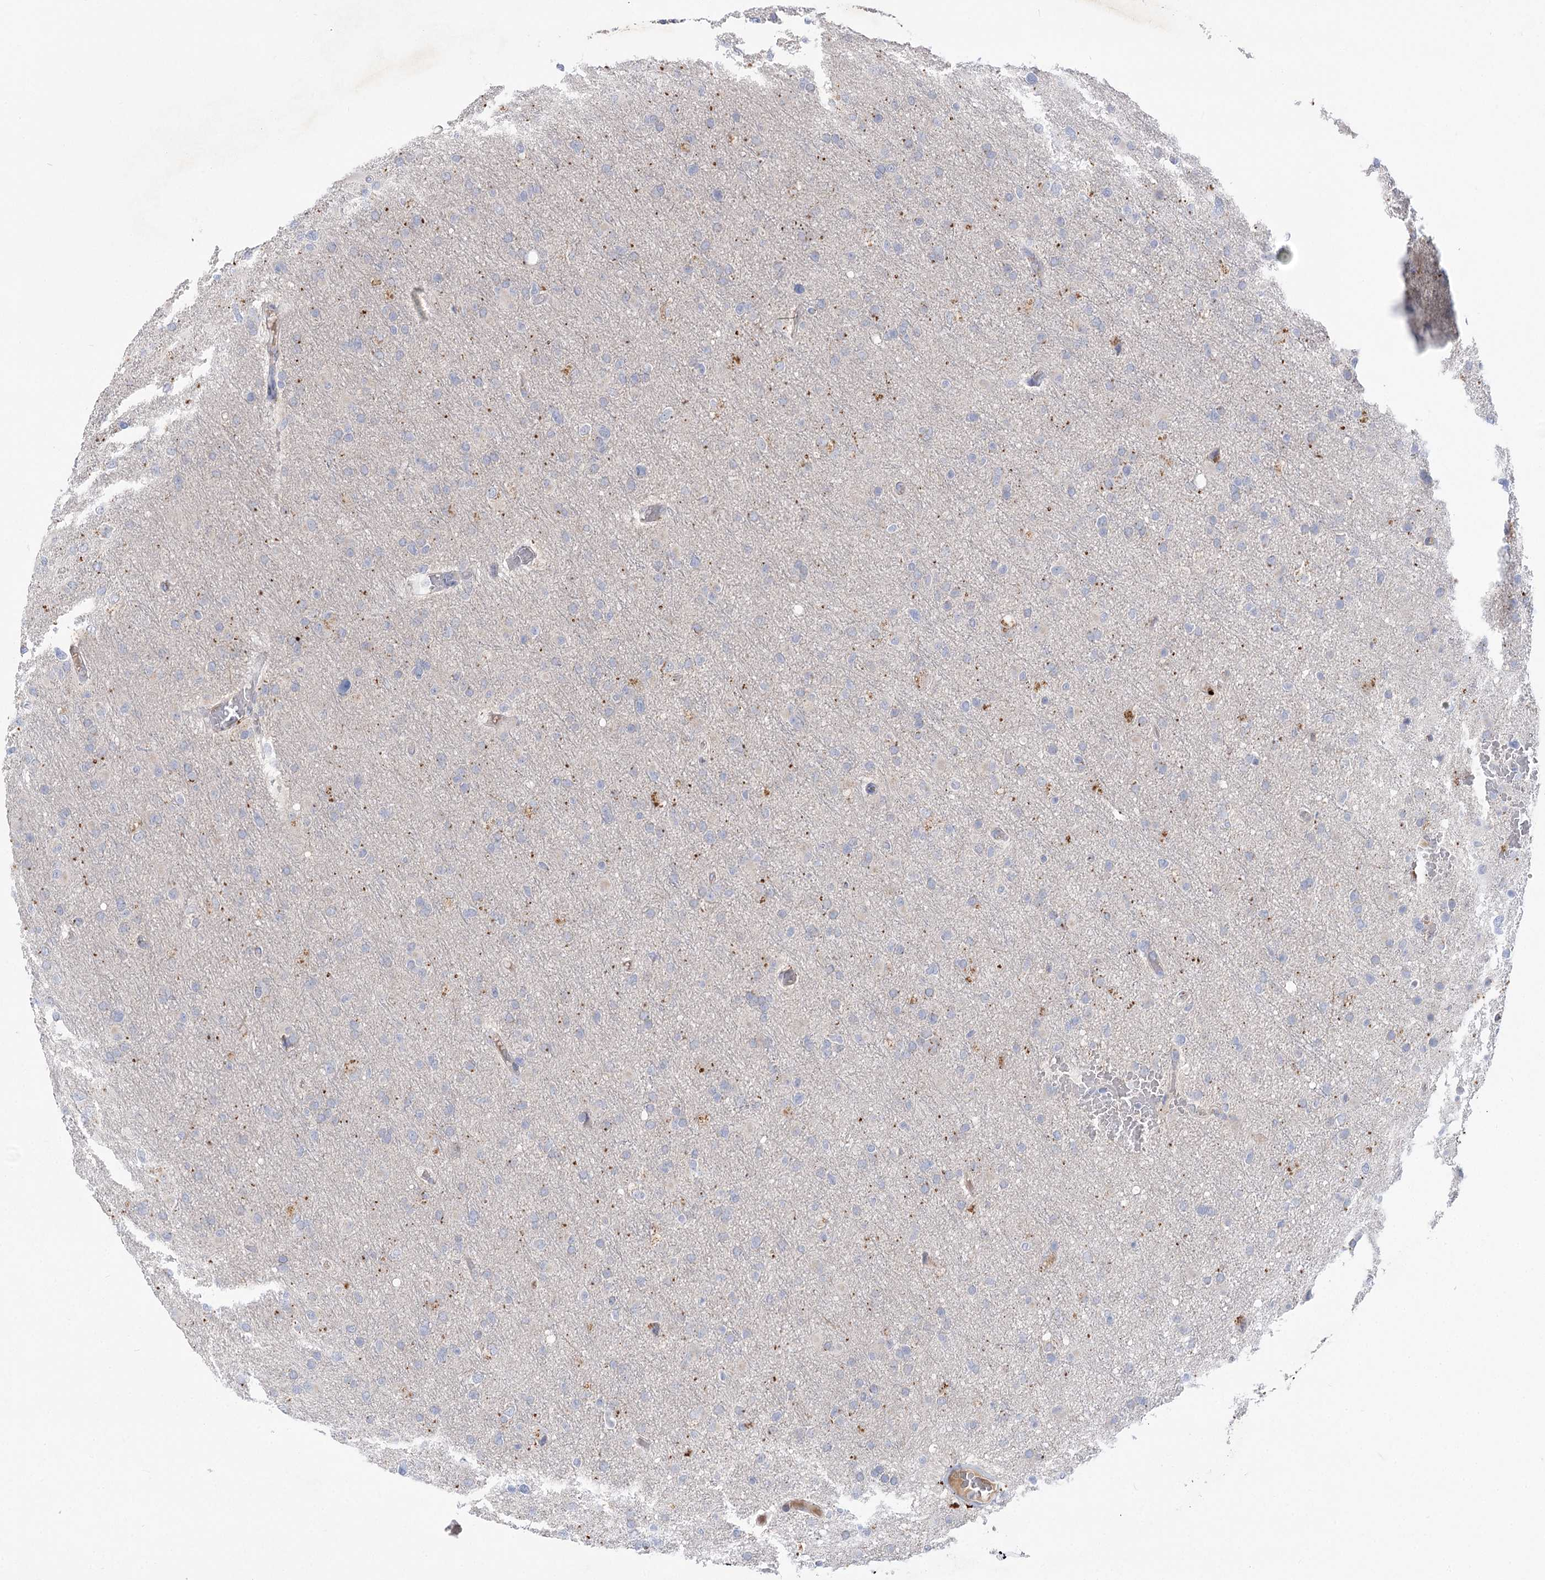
{"staining": {"intensity": "negative", "quantity": "none", "location": "none"}, "tissue": "glioma", "cell_type": "Tumor cells", "image_type": "cancer", "snomed": [{"axis": "morphology", "description": "Glioma, malignant, High grade"}, {"axis": "topography", "description": "Cerebral cortex"}], "caption": "The immunohistochemistry (IHC) histopathology image has no significant positivity in tumor cells of glioma tissue.", "gene": "GBF1", "patient": {"sex": "female", "age": 36}}